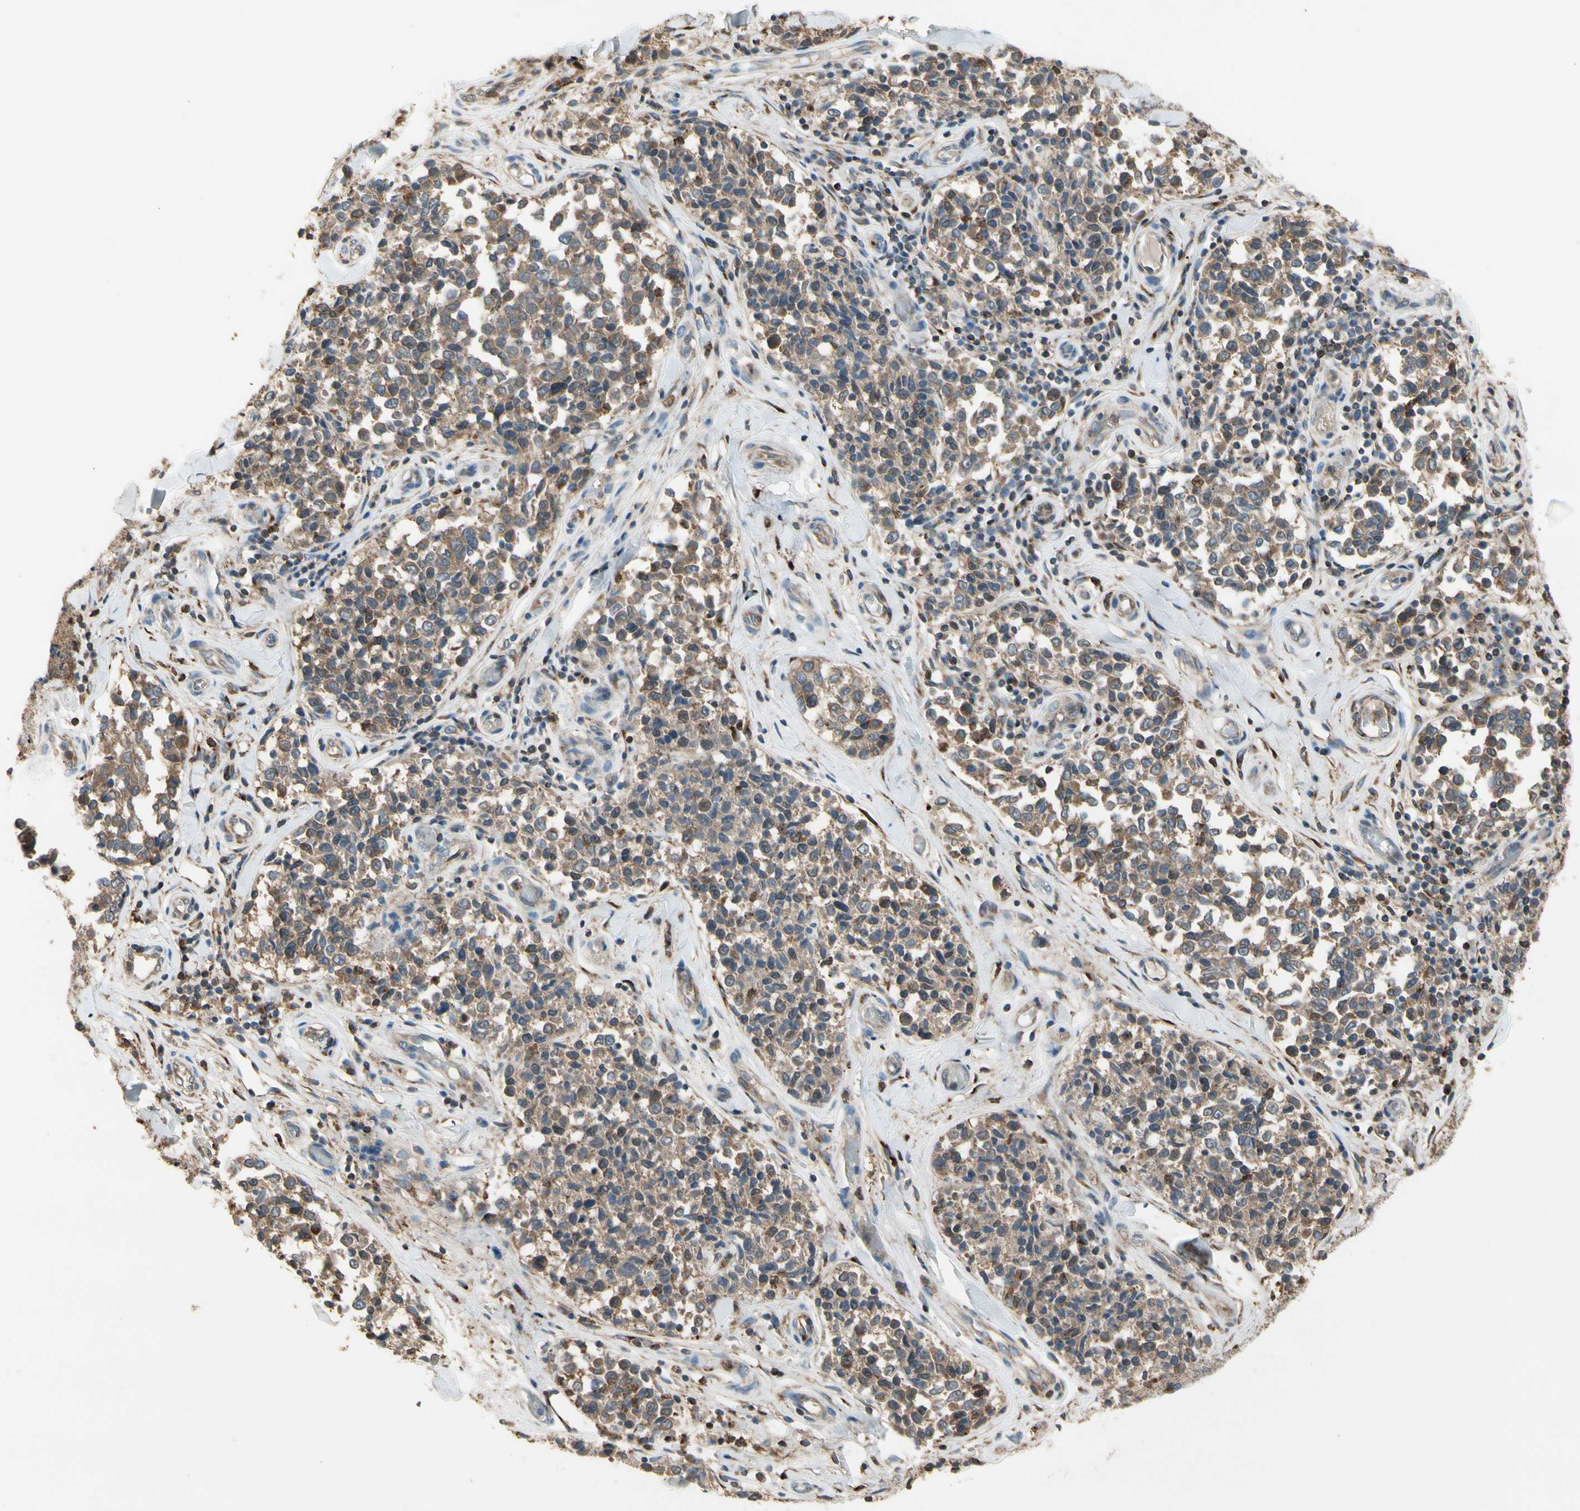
{"staining": {"intensity": "moderate", "quantity": ">75%", "location": "cytoplasmic/membranous"}, "tissue": "melanoma", "cell_type": "Tumor cells", "image_type": "cancer", "snomed": [{"axis": "morphology", "description": "Malignant melanoma, NOS"}, {"axis": "topography", "description": "Skin"}], "caption": "Immunohistochemistry (DAB) staining of melanoma demonstrates moderate cytoplasmic/membranous protein positivity in approximately >75% of tumor cells.", "gene": "GALNT5", "patient": {"sex": "female", "age": 64}}